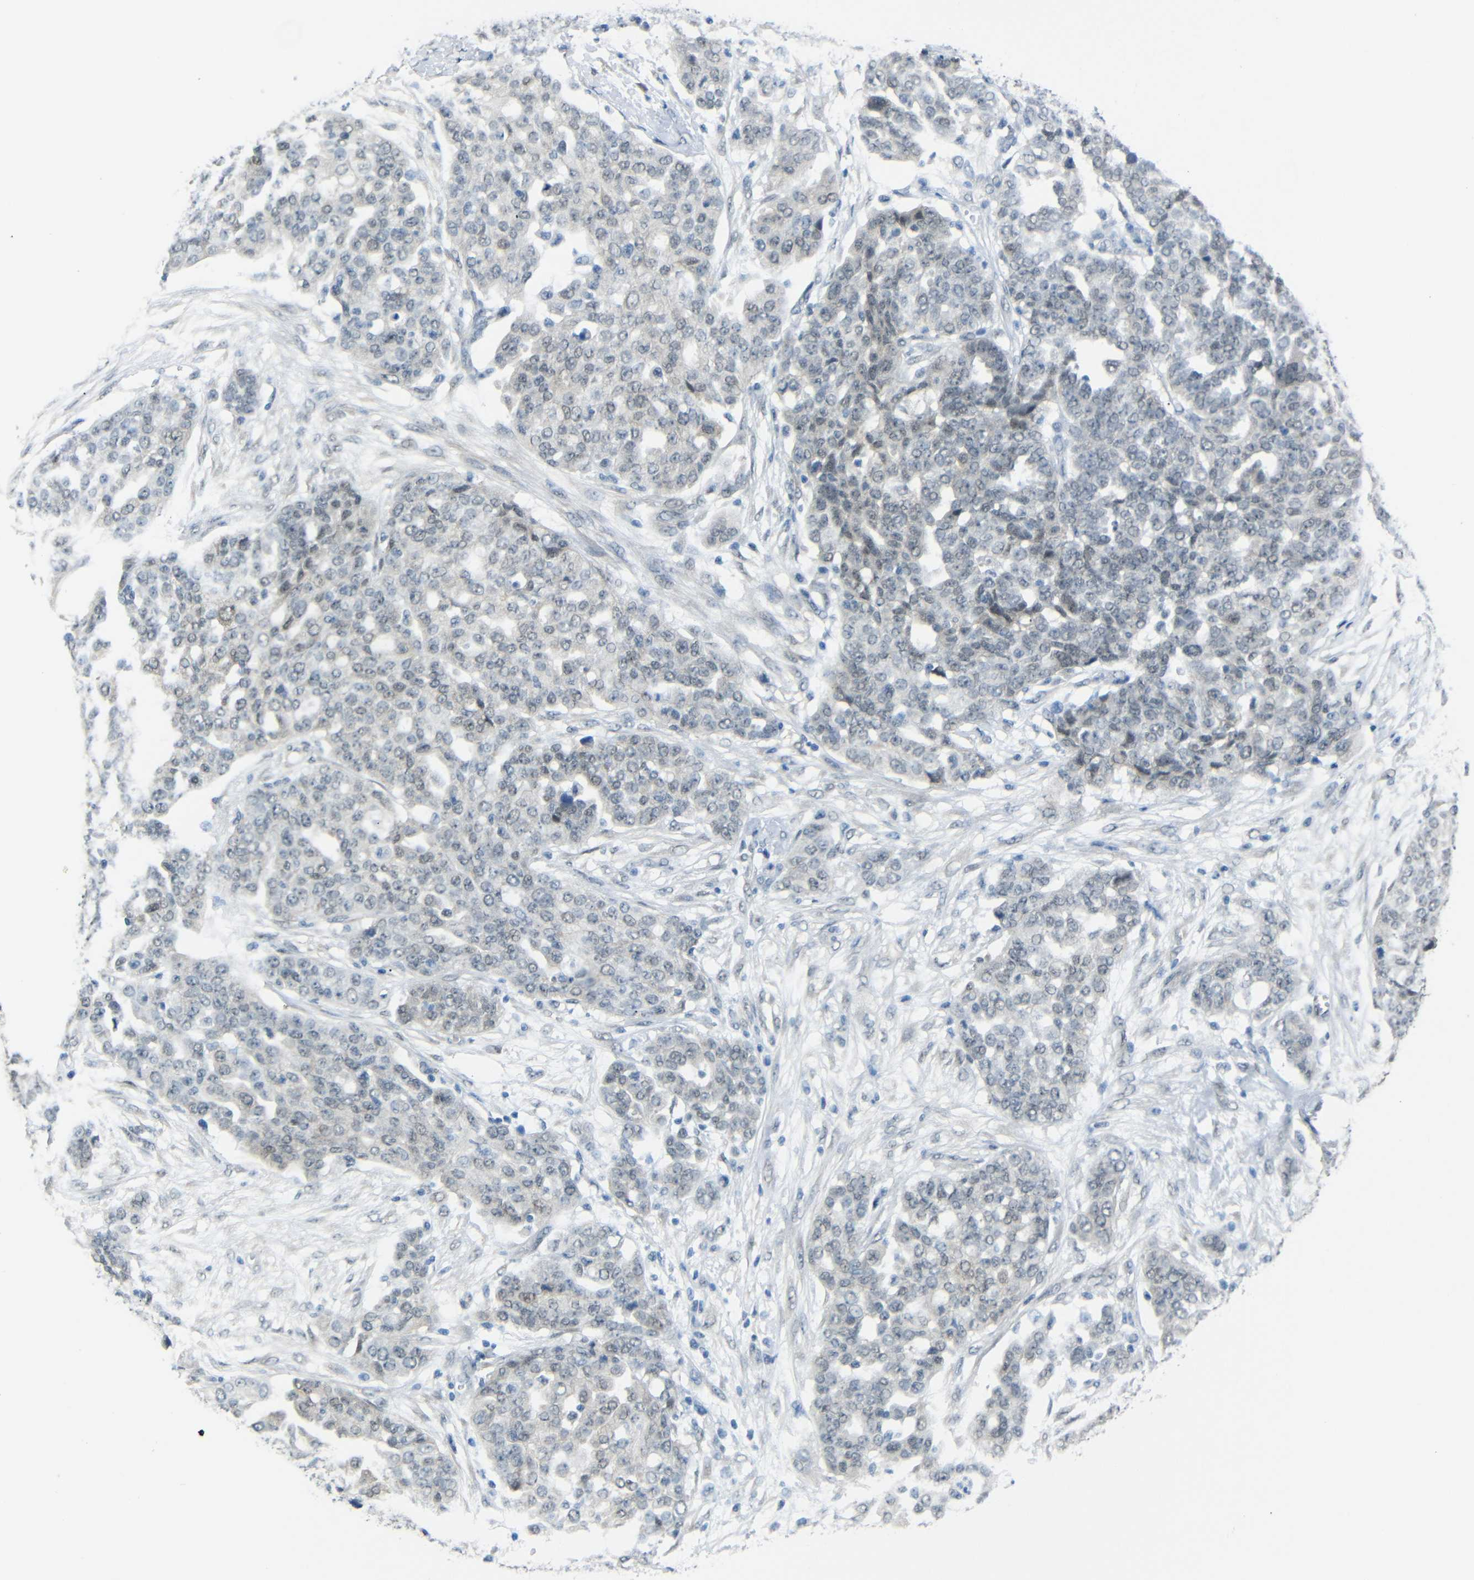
{"staining": {"intensity": "negative", "quantity": "none", "location": "none"}, "tissue": "ovarian cancer", "cell_type": "Tumor cells", "image_type": "cancer", "snomed": [{"axis": "morphology", "description": "Cystadenocarcinoma, serous, NOS"}, {"axis": "topography", "description": "Soft tissue"}, {"axis": "topography", "description": "Ovary"}], "caption": "Human ovarian serous cystadenocarcinoma stained for a protein using immunohistochemistry (IHC) shows no positivity in tumor cells.", "gene": "GPR158", "patient": {"sex": "female", "age": 57}}